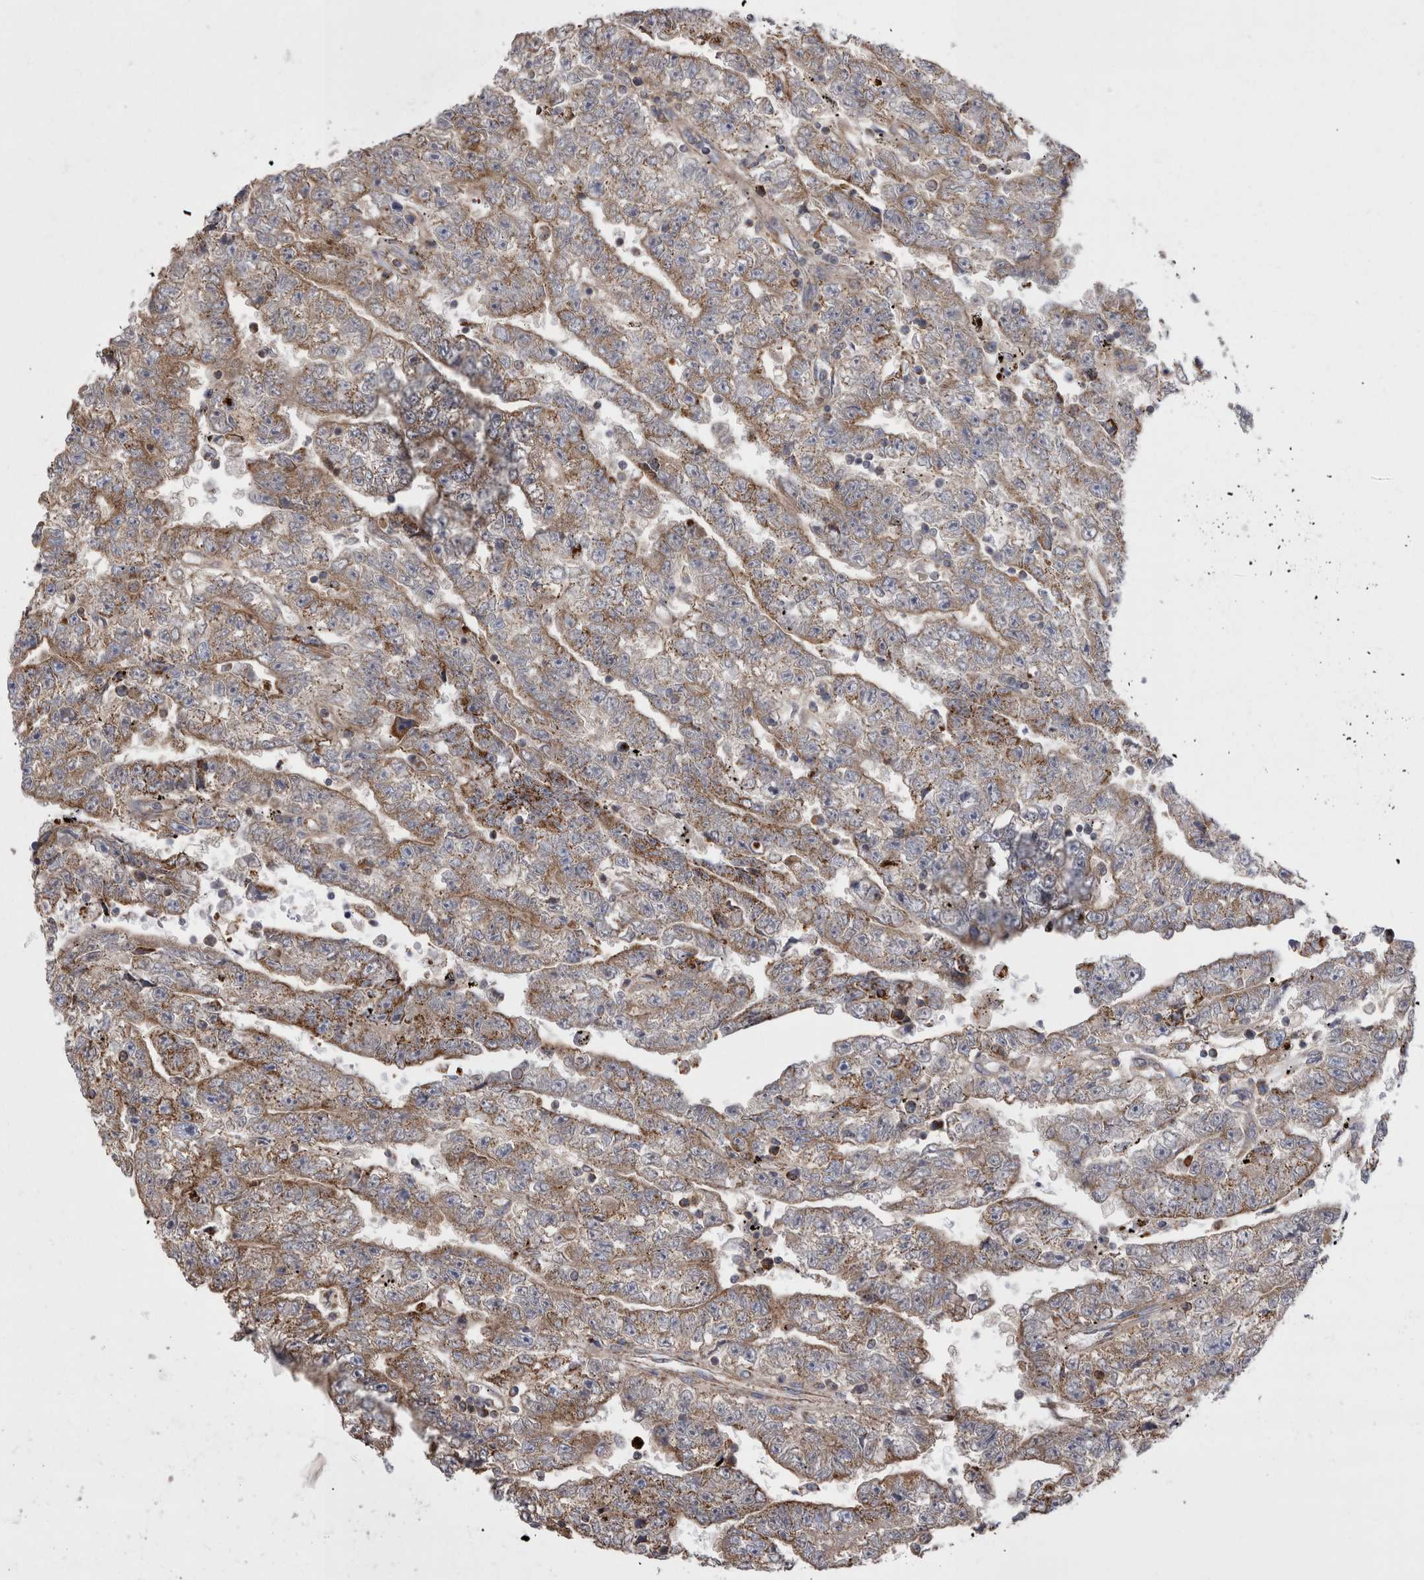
{"staining": {"intensity": "moderate", "quantity": ">75%", "location": "cytoplasmic/membranous"}, "tissue": "testis cancer", "cell_type": "Tumor cells", "image_type": "cancer", "snomed": [{"axis": "morphology", "description": "Carcinoma, Embryonal, NOS"}, {"axis": "topography", "description": "Testis"}], "caption": "Testis cancer stained with a brown dye exhibits moderate cytoplasmic/membranous positive positivity in approximately >75% of tumor cells.", "gene": "TSPOAP1", "patient": {"sex": "male", "age": 25}}